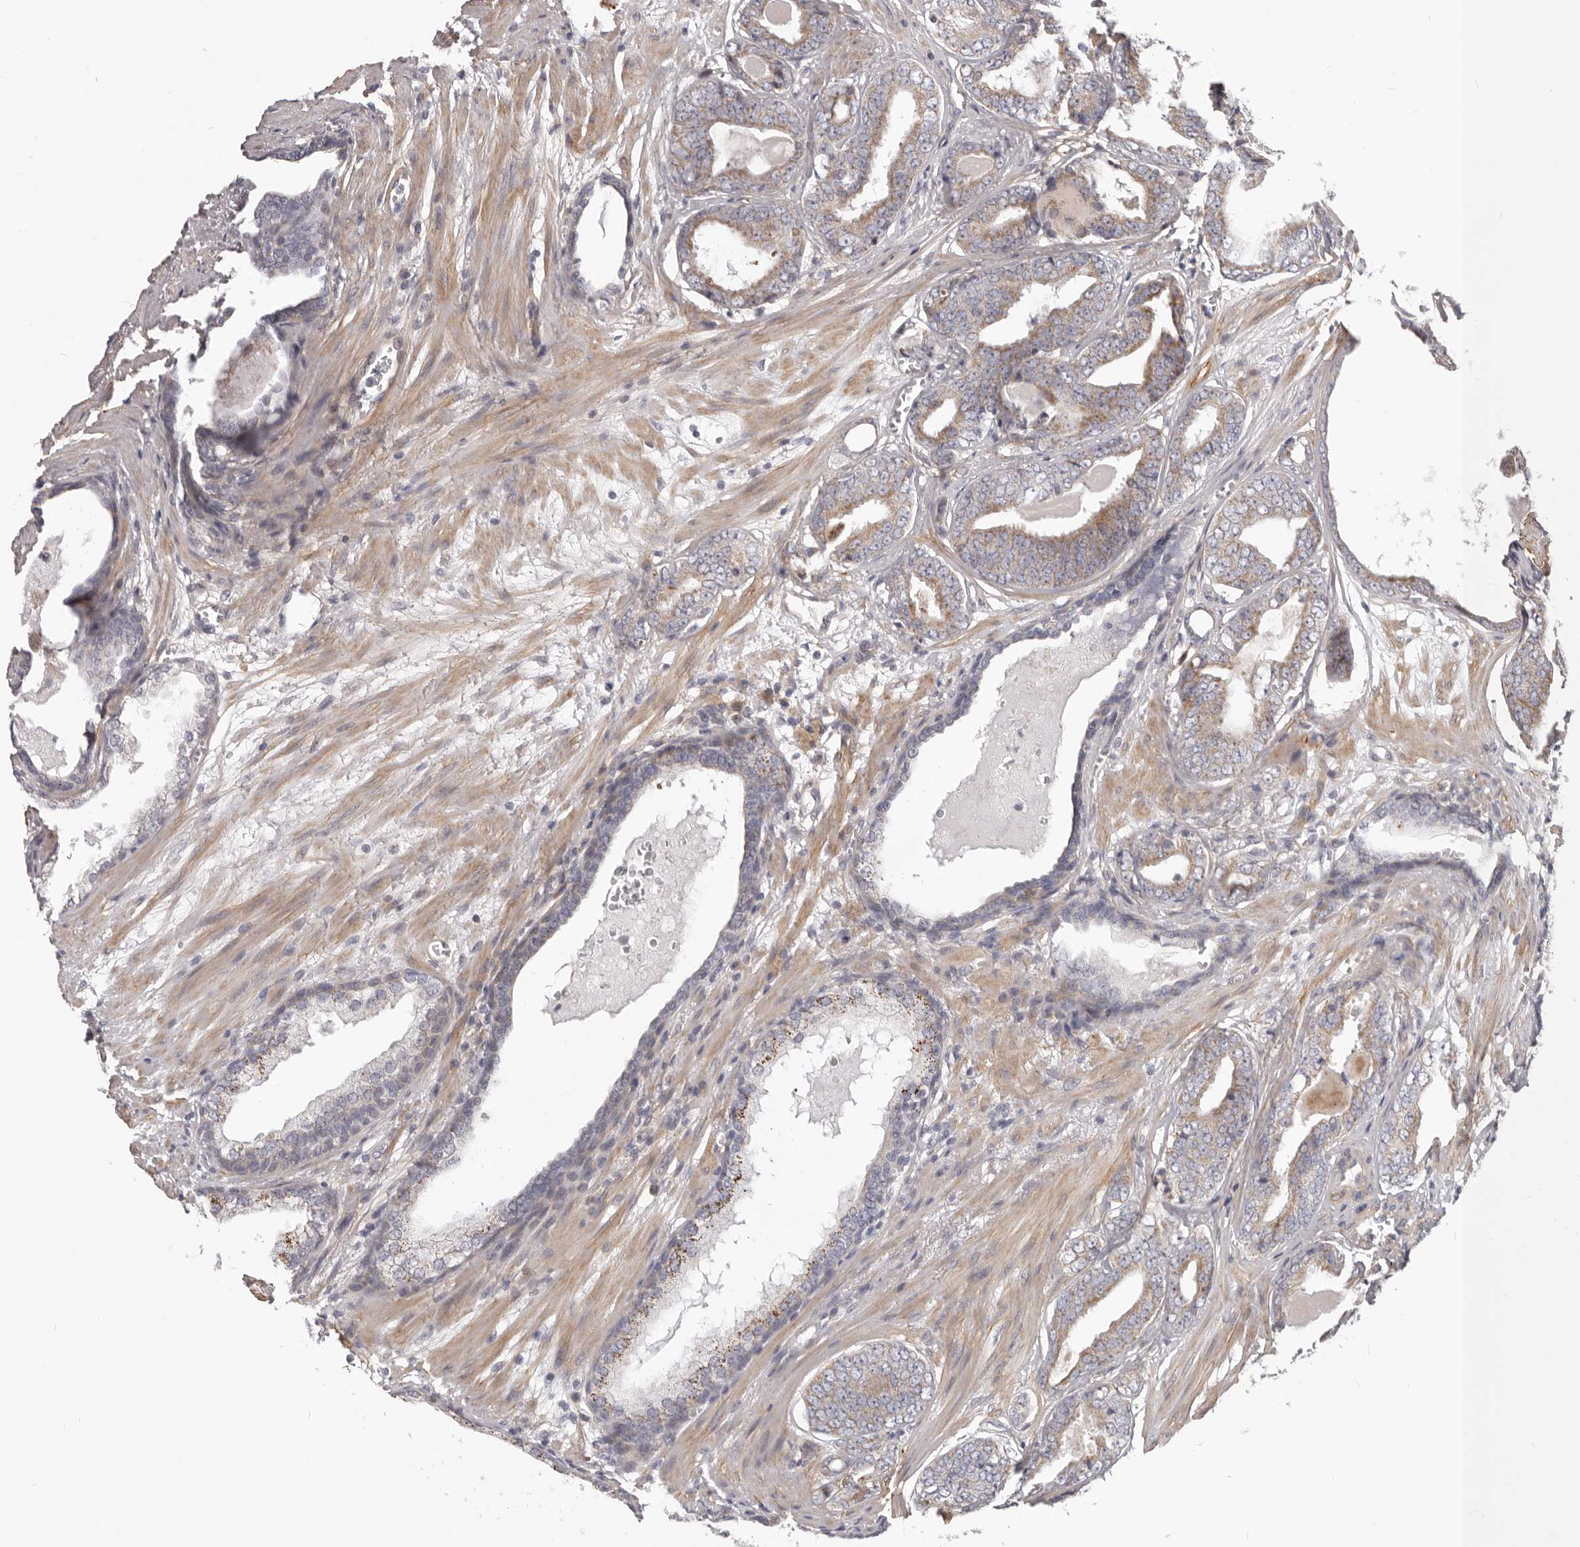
{"staining": {"intensity": "moderate", "quantity": ">75%", "location": "cytoplasmic/membranous"}, "tissue": "prostate cancer", "cell_type": "Tumor cells", "image_type": "cancer", "snomed": [{"axis": "morphology", "description": "Adenocarcinoma, Medium grade"}, {"axis": "topography", "description": "Prostate"}], "caption": "Prostate adenocarcinoma (medium-grade) stained with a protein marker shows moderate staining in tumor cells.", "gene": "MRPS10", "patient": {"sex": "male", "age": 79}}